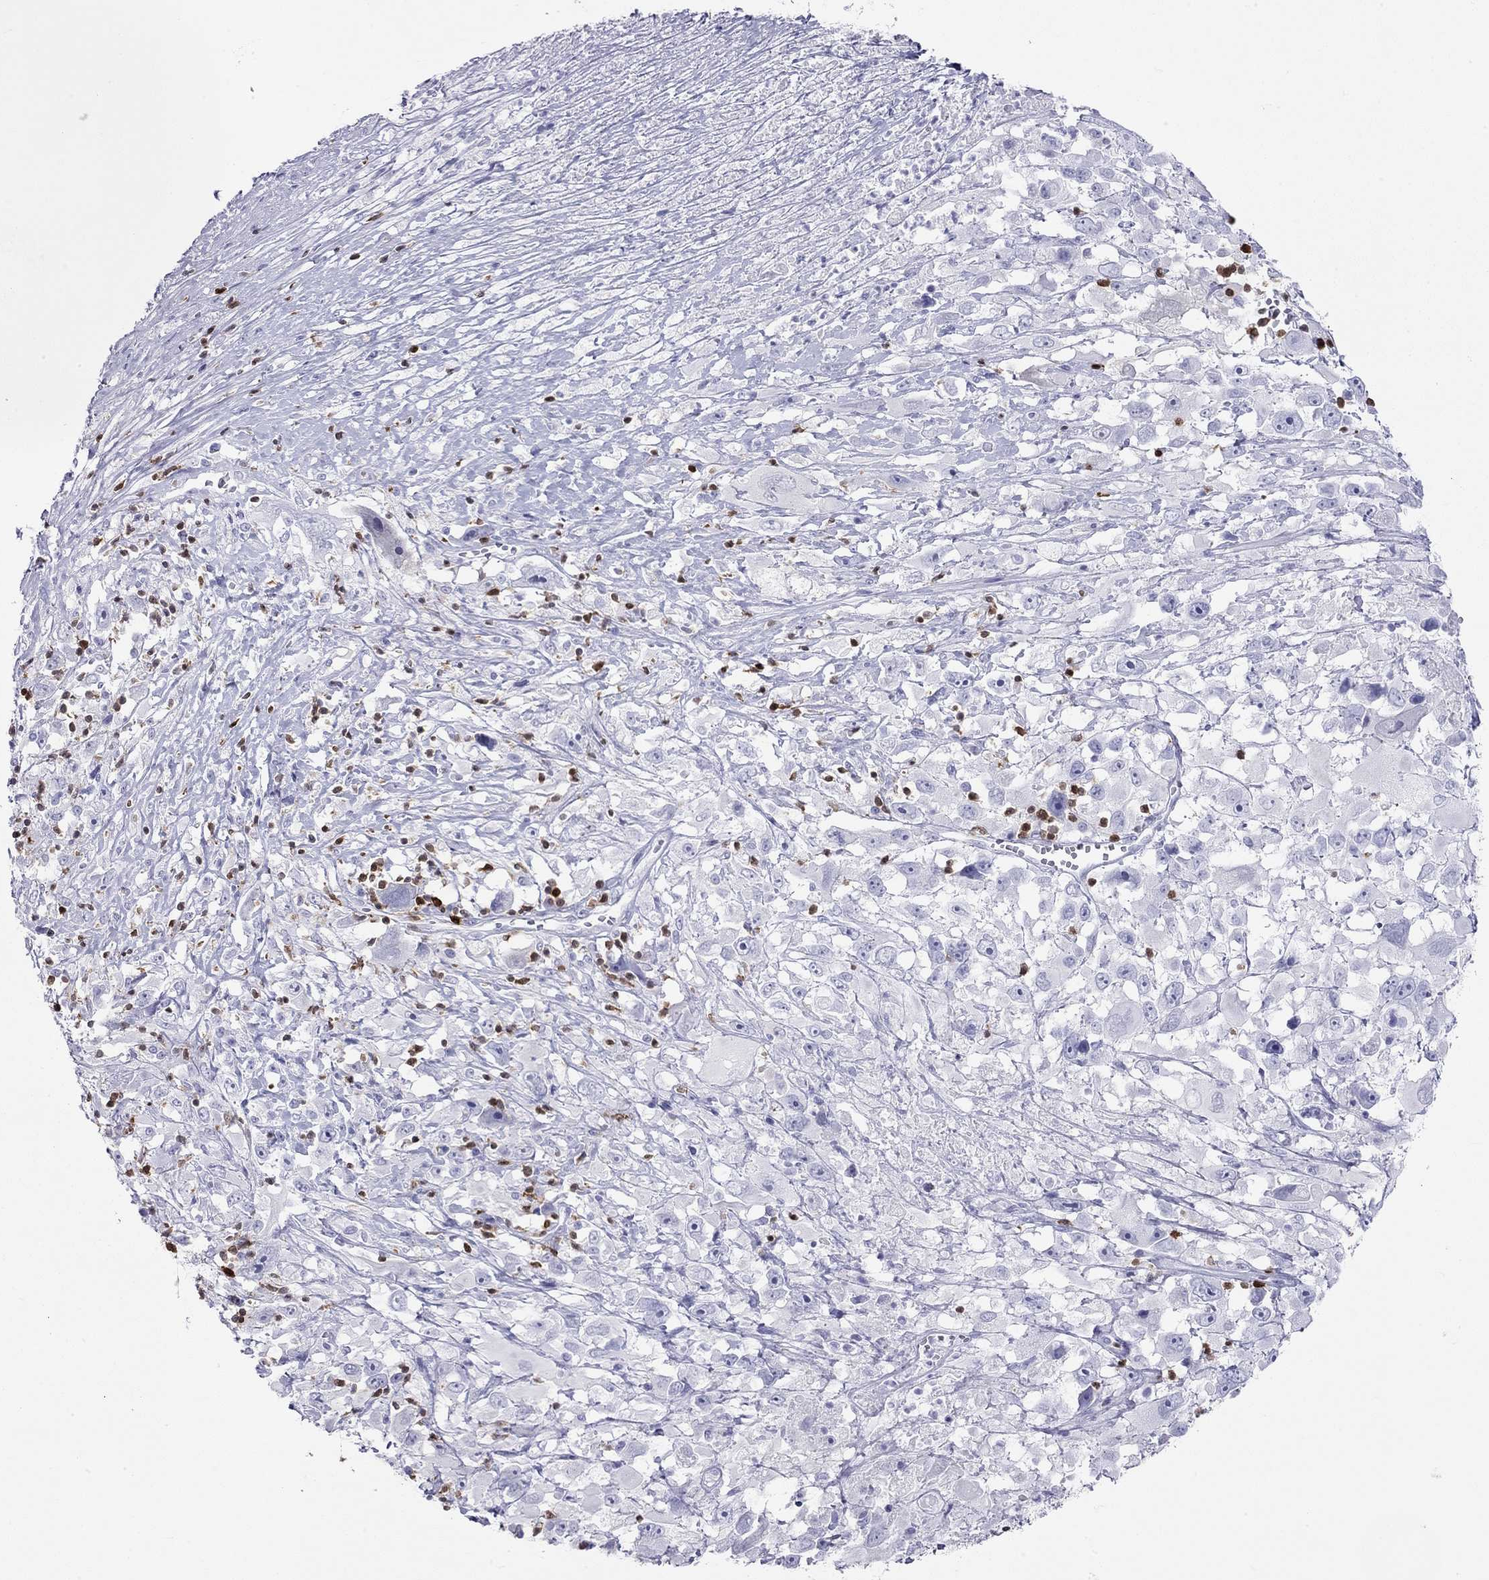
{"staining": {"intensity": "negative", "quantity": "none", "location": "none"}, "tissue": "melanoma", "cell_type": "Tumor cells", "image_type": "cancer", "snomed": [{"axis": "morphology", "description": "Malignant melanoma, Metastatic site"}, {"axis": "topography", "description": "Soft tissue"}], "caption": "Melanoma was stained to show a protein in brown. There is no significant staining in tumor cells. Brightfield microscopy of immunohistochemistry stained with DAB (brown) and hematoxylin (blue), captured at high magnification.", "gene": "SH2D2A", "patient": {"sex": "male", "age": 50}}